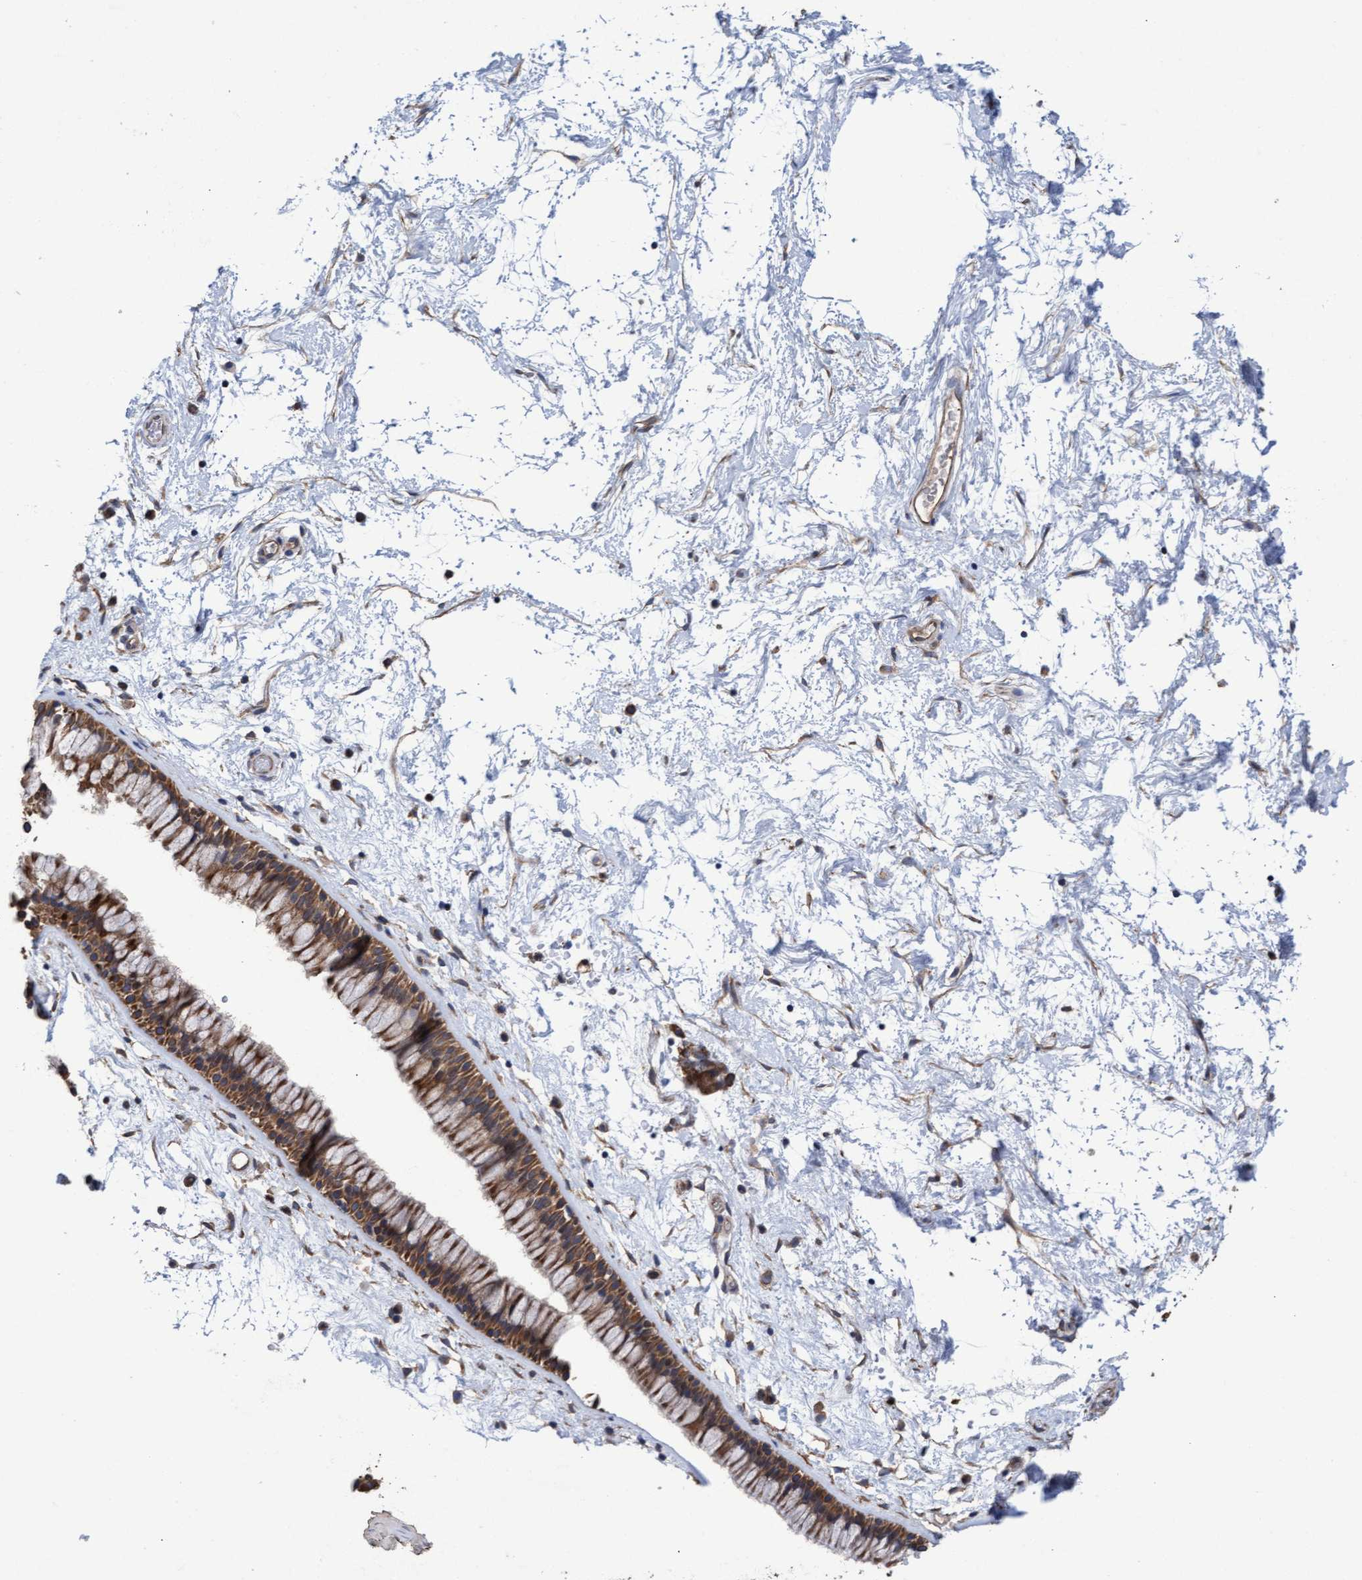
{"staining": {"intensity": "moderate", "quantity": ">75%", "location": "cytoplasmic/membranous"}, "tissue": "nasopharynx", "cell_type": "Respiratory epithelial cells", "image_type": "normal", "snomed": [{"axis": "morphology", "description": "Normal tissue, NOS"}, {"axis": "topography", "description": "Nasopharynx"}], "caption": "A medium amount of moderate cytoplasmic/membranous positivity is appreciated in about >75% of respiratory epithelial cells in unremarkable nasopharynx. Using DAB (brown) and hematoxylin (blue) stains, captured at high magnification using brightfield microscopy.", "gene": "MRPL38", "patient": {"sex": "male", "age": 74}}